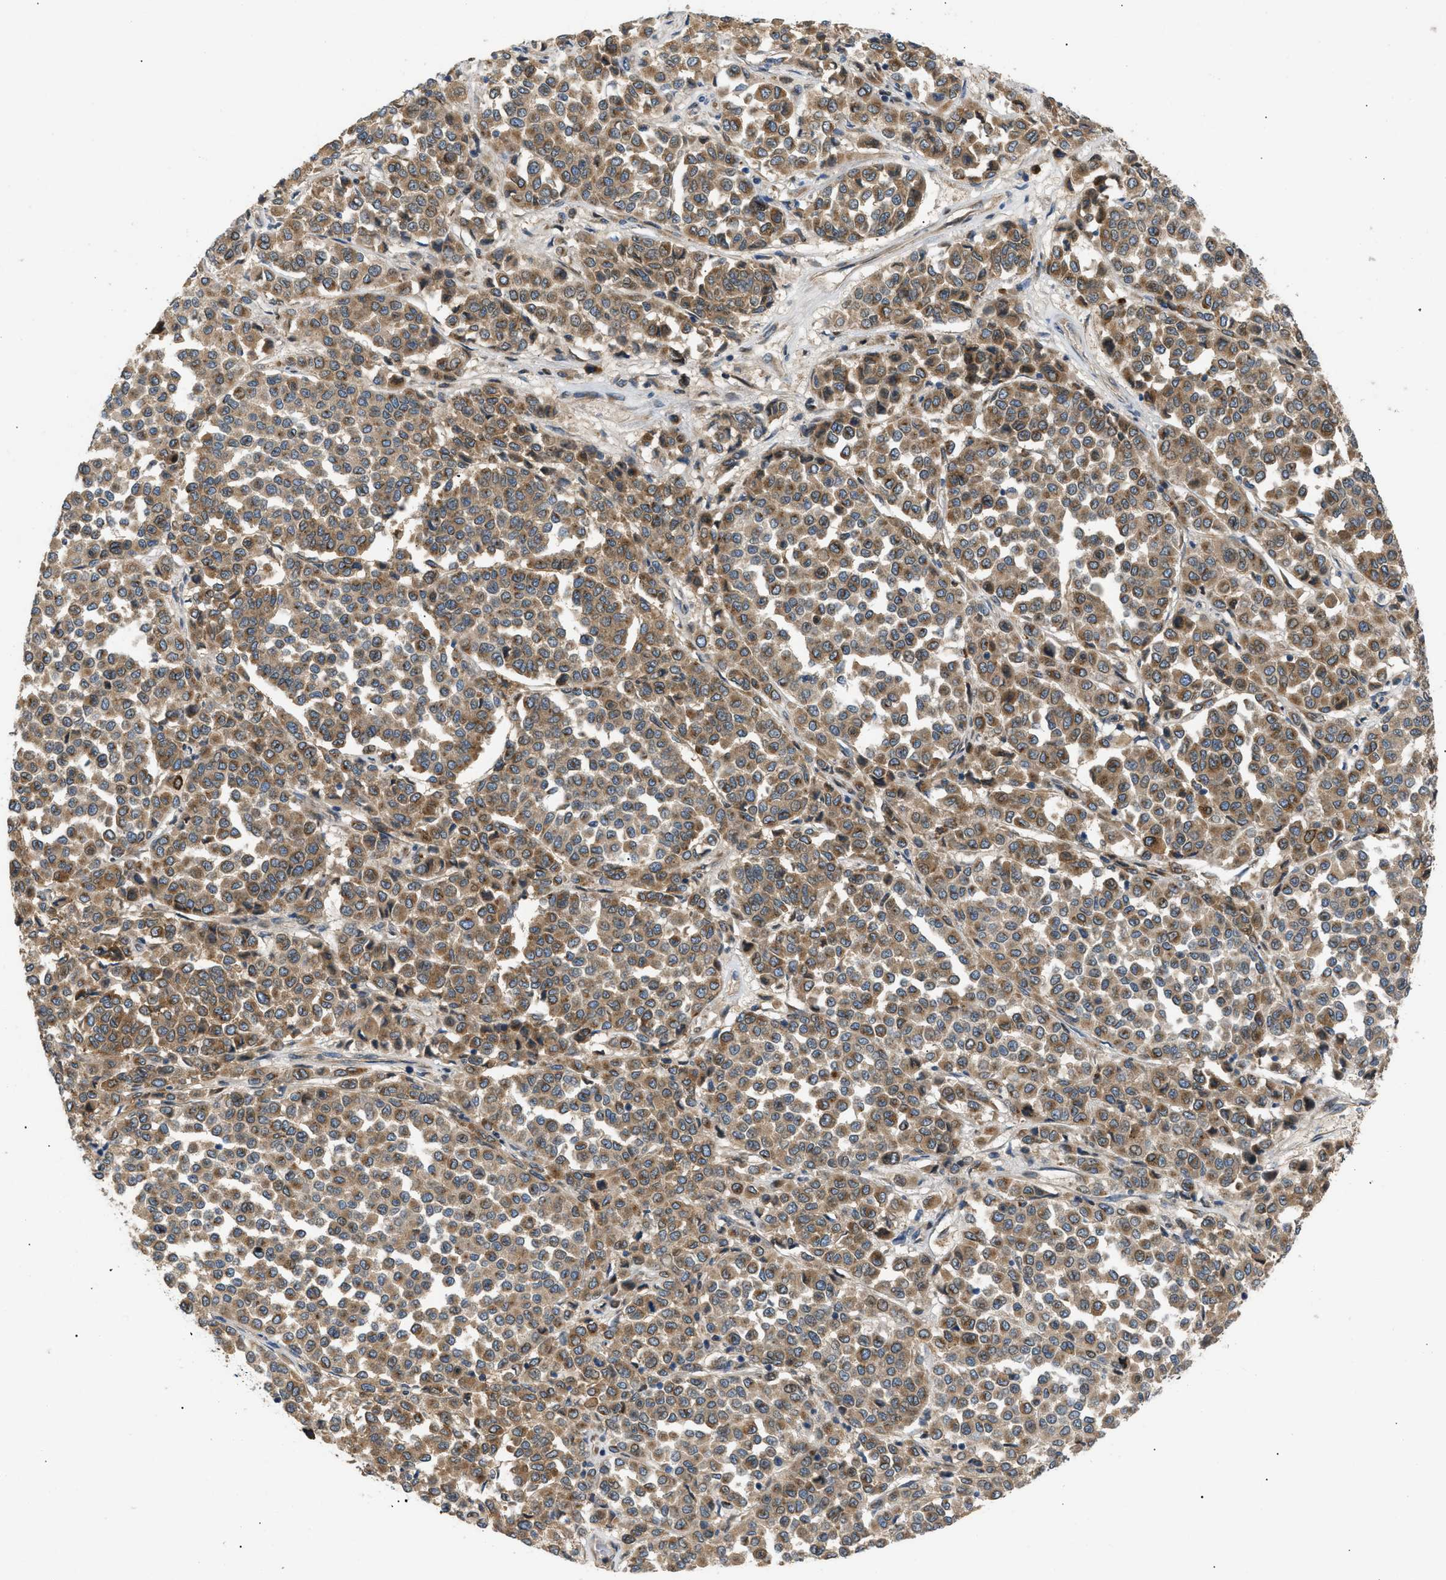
{"staining": {"intensity": "moderate", "quantity": ">75%", "location": "cytoplasmic/membranous"}, "tissue": "melanoma", "cell_type": "Tumor cells", "image_type": "cancer", "snomed": [{"axis": "morphology", "description": "Malignant melanoma, Metastatic site"}, {"axis": "topography", "description": "Pancreas"}], "caption": "Immunohistochemical staining of human melanoma shows medium levels of moderate cytoplasmic/membranous protein positivity in about >75% of tumor cells. (DAB (3,3'-diaminobenzidine) = brown stain, brightfield microscopy at high magnification).", "gene": "LYSMD3", "patient": {"sex": "female", "age": 30}}